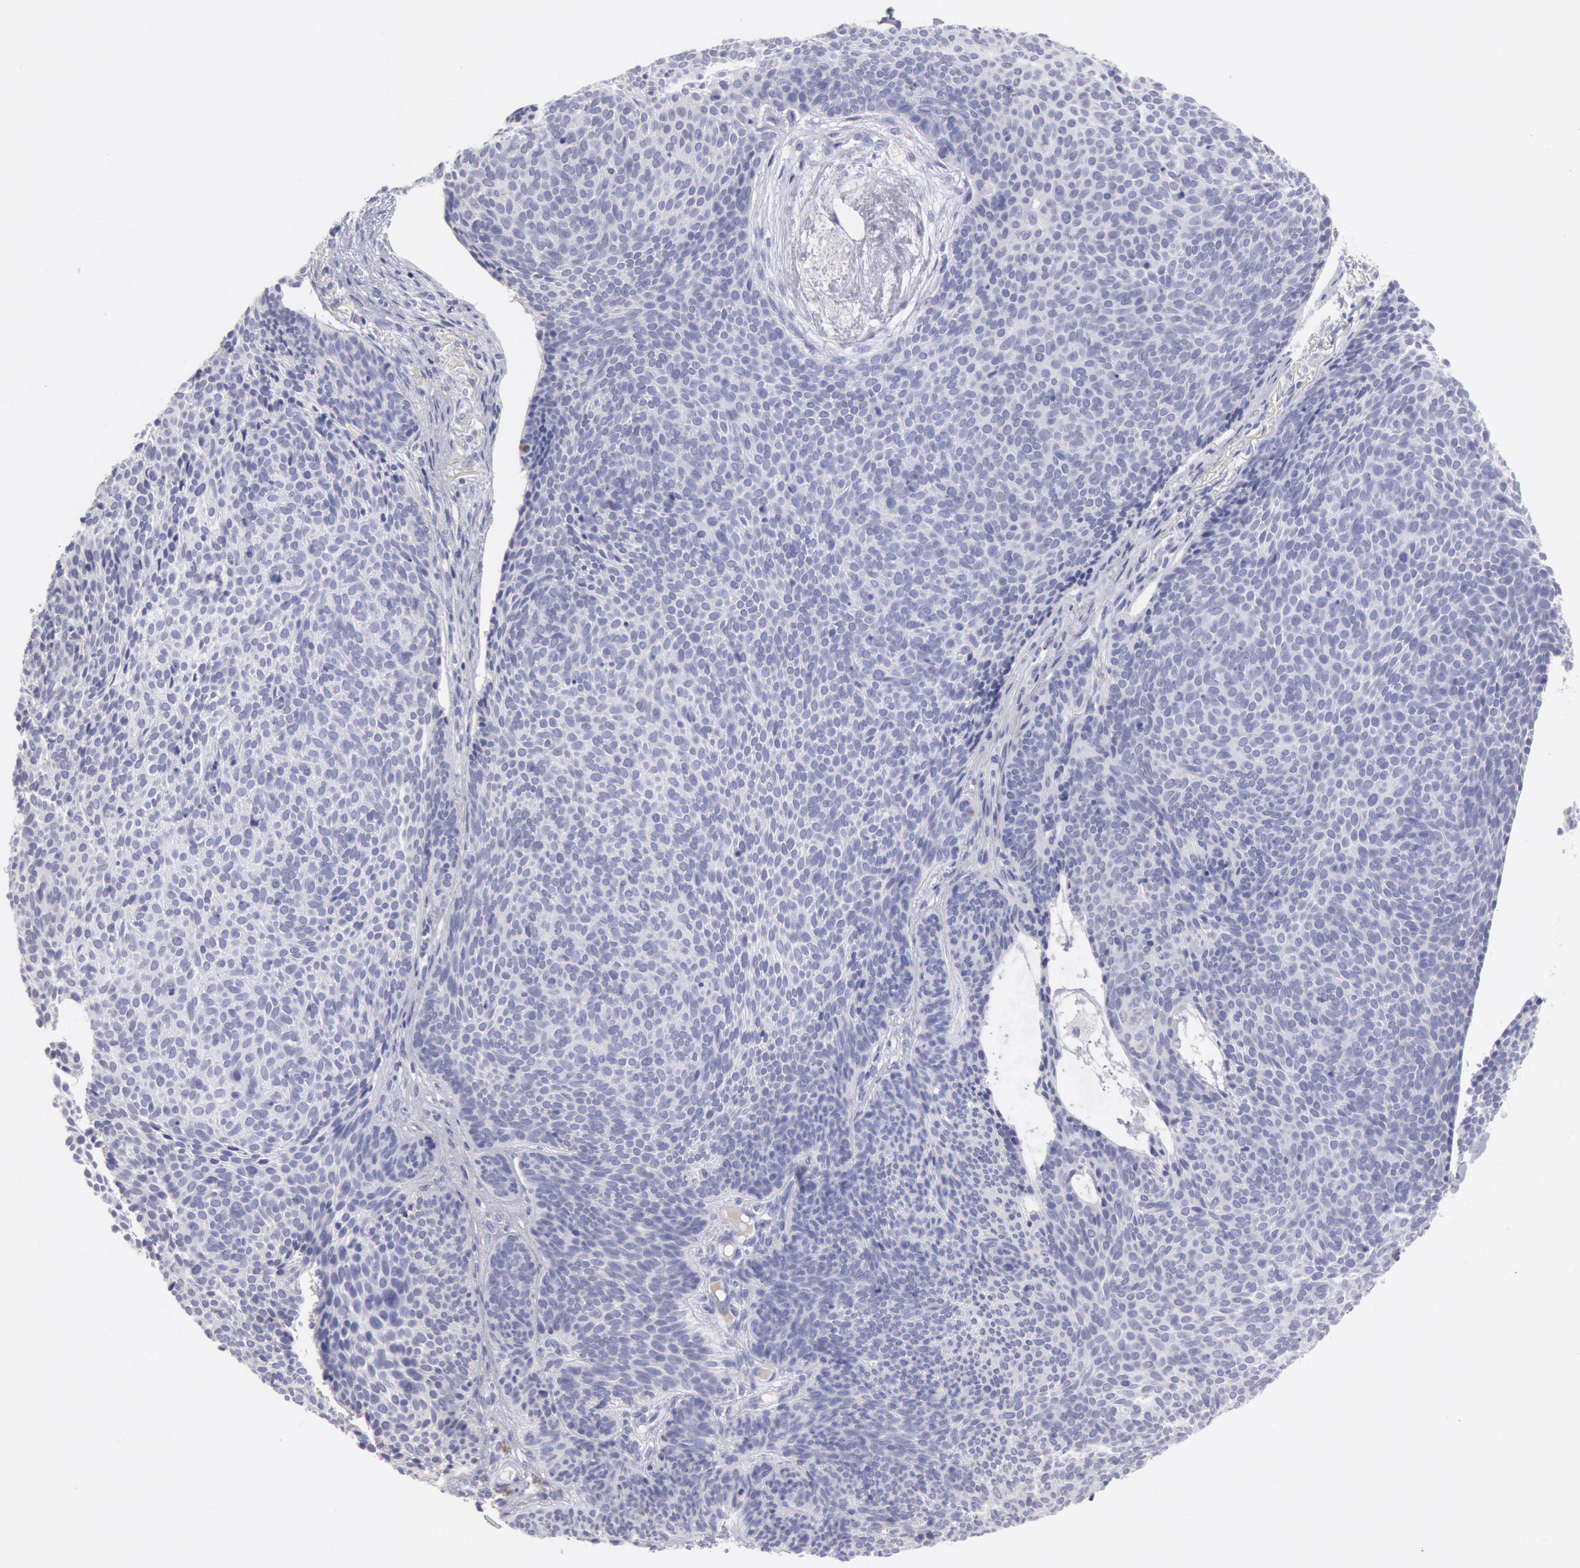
{"staining": {"intensity": "negative", "quantity": "none", "location": "none"}, "tissue": "skin cancer", "cell_type": "Tumor cells", "image_type": "cancer", "snomed": [{"axis": "morphology", "description": "Basal cell carcinoma"}, {"axis": "topography", "description": "Skin"}], "caption": "Skin cancer (basal cell carcinoma) stained for a protein using immunohistochemistry (IHC) reveals no positivity tumor cells.", "gene": "FCN1", "patient": {"sex": "male", "age": 84}}